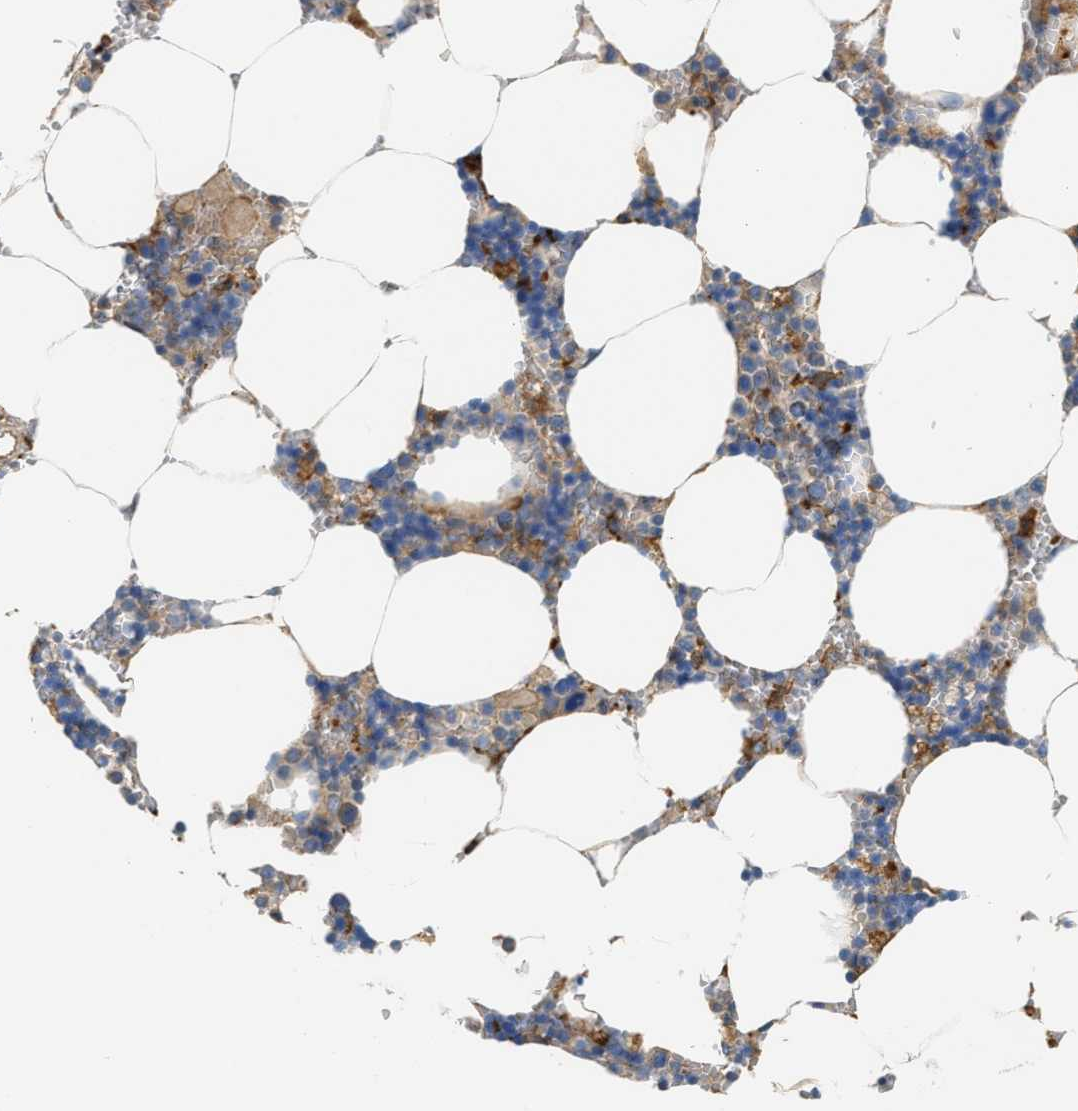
{"staining": {"intensity": "moderate", "quantity": "<25%", "location": "cytoplasmic/membranous"}, "tissue": "bone marrow", "cell_type": "Hematopoietic cells", "image_type": "normal", "snomed": [{"axis": "morphology", "description": "Normal tissue, NOS"}, {"axis": "topography", "description": "Bone marrow"}], "caption": "IHC of normal human bone marrow exhibits low levels of moderate cytoplasmic/membranous expression in approximately <25% of hematopoietic cells.", "gene": "NSUN7", "patient": {"sex": "male", "age": 70}}